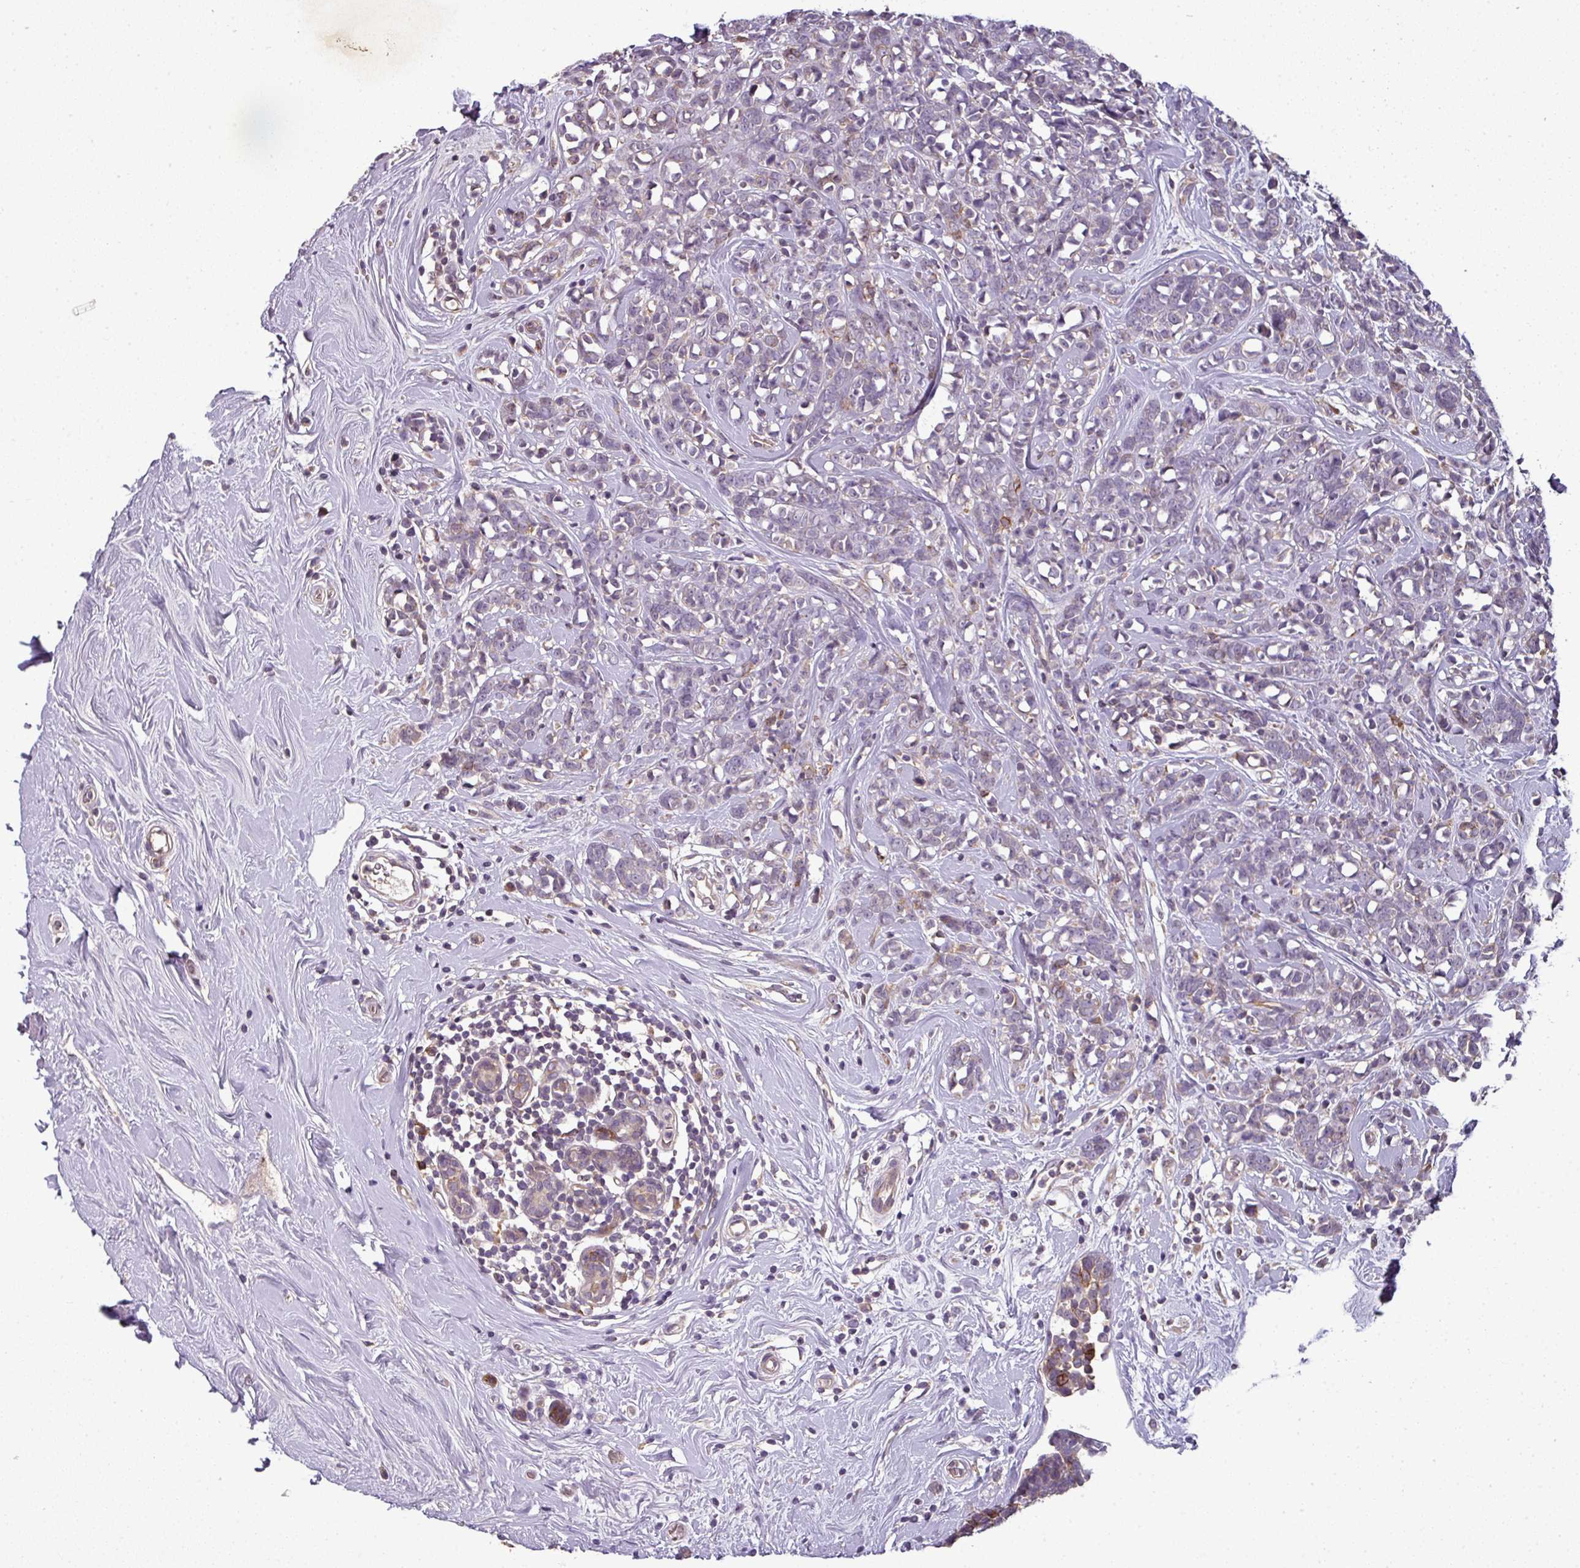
{"staining": {"intensity": "negative", "quantity": "none", "location": "none"}, "tissue": "breast cancer", "cell_type": "Tumor cells", "image_type": "cancer", "snomed": [{"axis": "morphology", "description": "Lobular carcinoma"}, {"axis": "topography", "description": "Breast"}], "caption": "Immunohistochemical staining of breast lobular carcinoma demonstrates no significant expression in tumor cells. (IHC, brightfield microscopy, high magnification).", "gene": "SPCS3", "patient": {"sex": "female", "age": 58}}